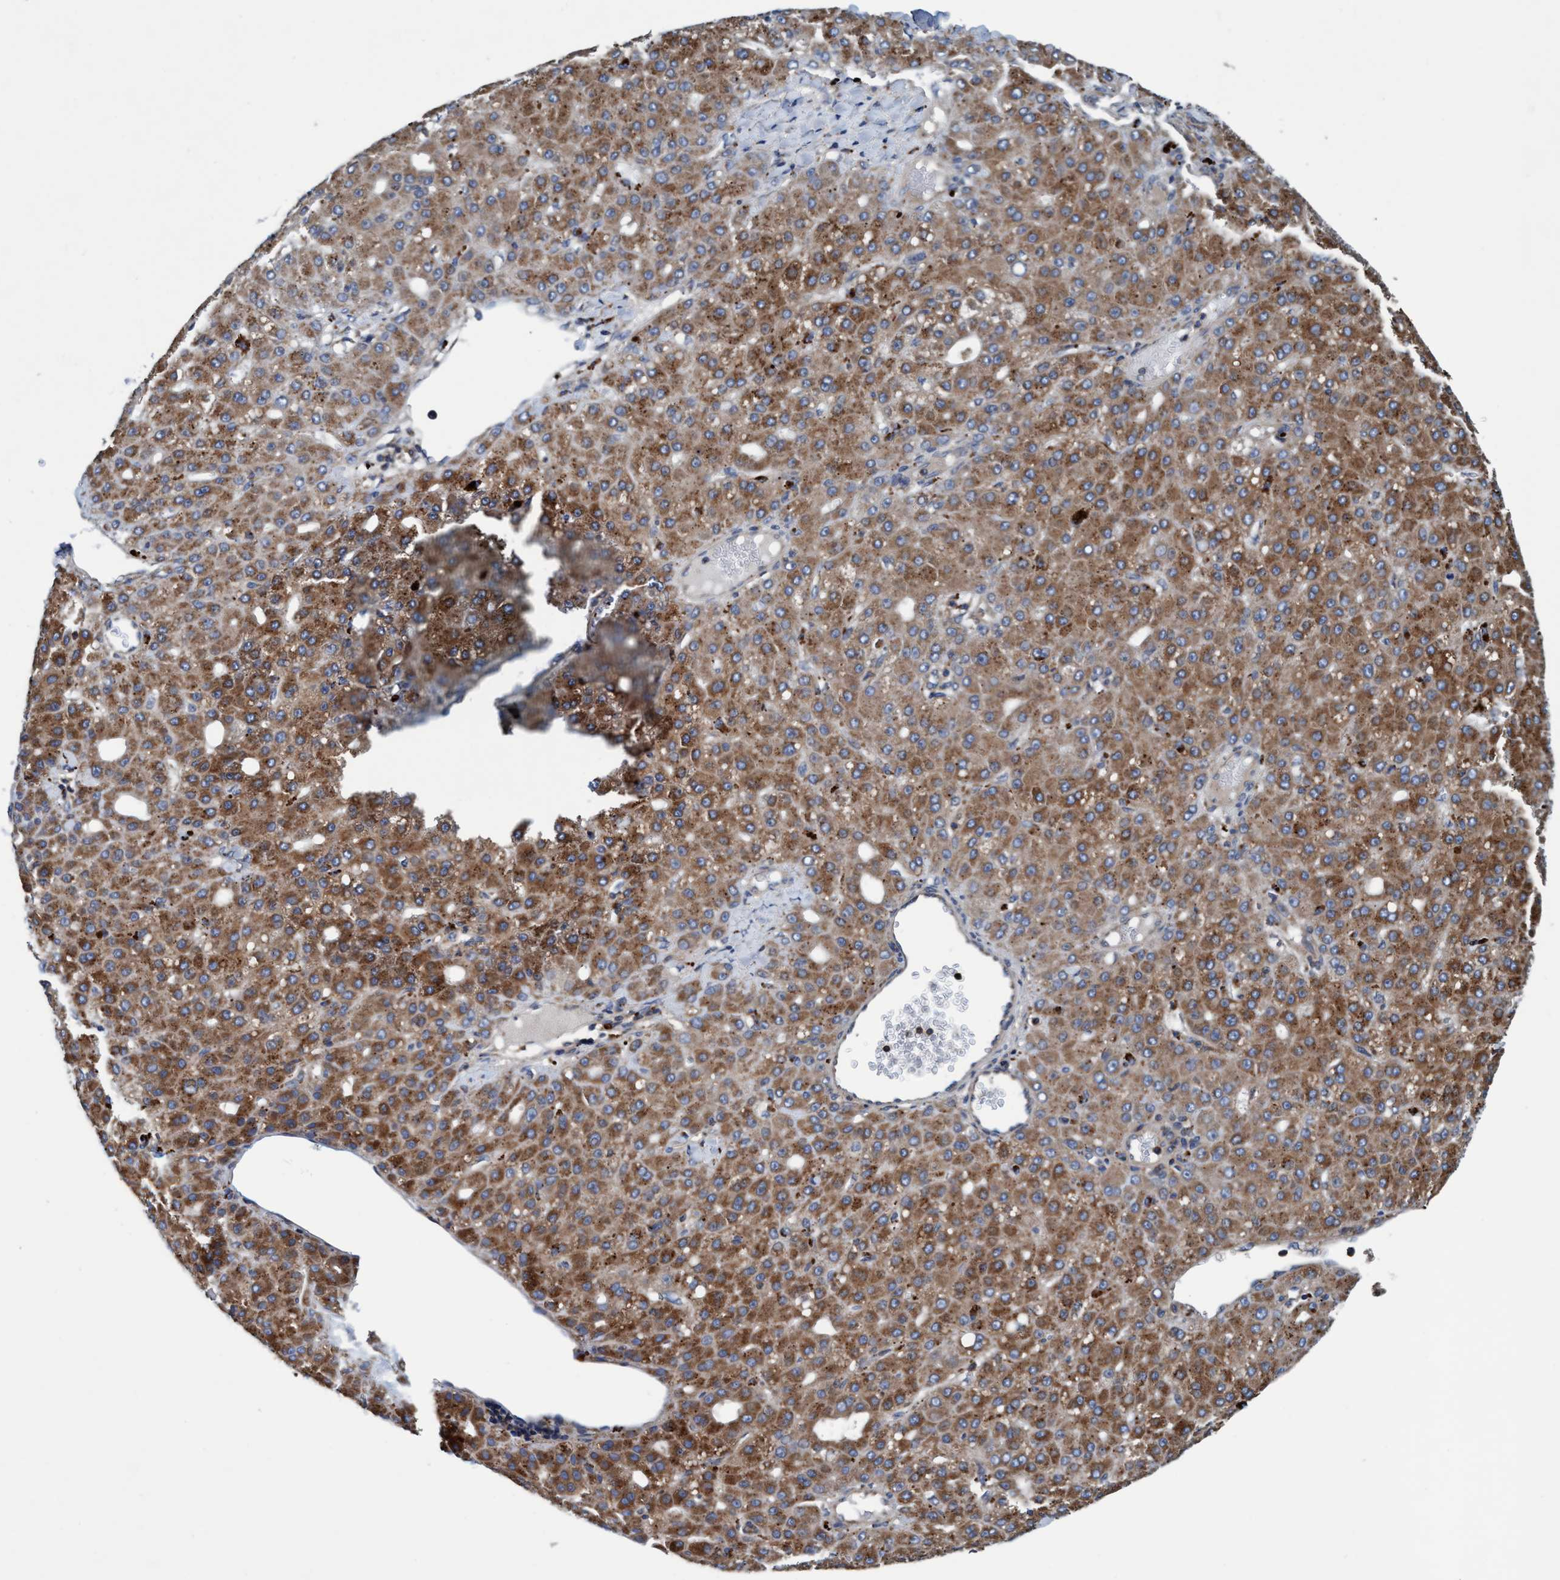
{"staining": {"intensity": "moderate", "quantity": ">75%", "location": "cytoplasmic/membranous"}, "tissue": "liver cancer", "cell_type": "Tumor cells", "image_type": "cancer", "snomed": [{"axis": "morphology", "description": "Carcinoma, Hepatocellular, NOS"}, {"axis": "topography", "description": "Liver"}], "caption": "IHC of human liver hepatocellular carcinoma exhibits medium levels of moderate cytoplasmic/membranous expression in approximately >75% of tumor cells. The protein is shown in brown color, while the nuclei are stained blue.", "gene": "ENDOG", "patient": {"sex": "male", "age": 67}}